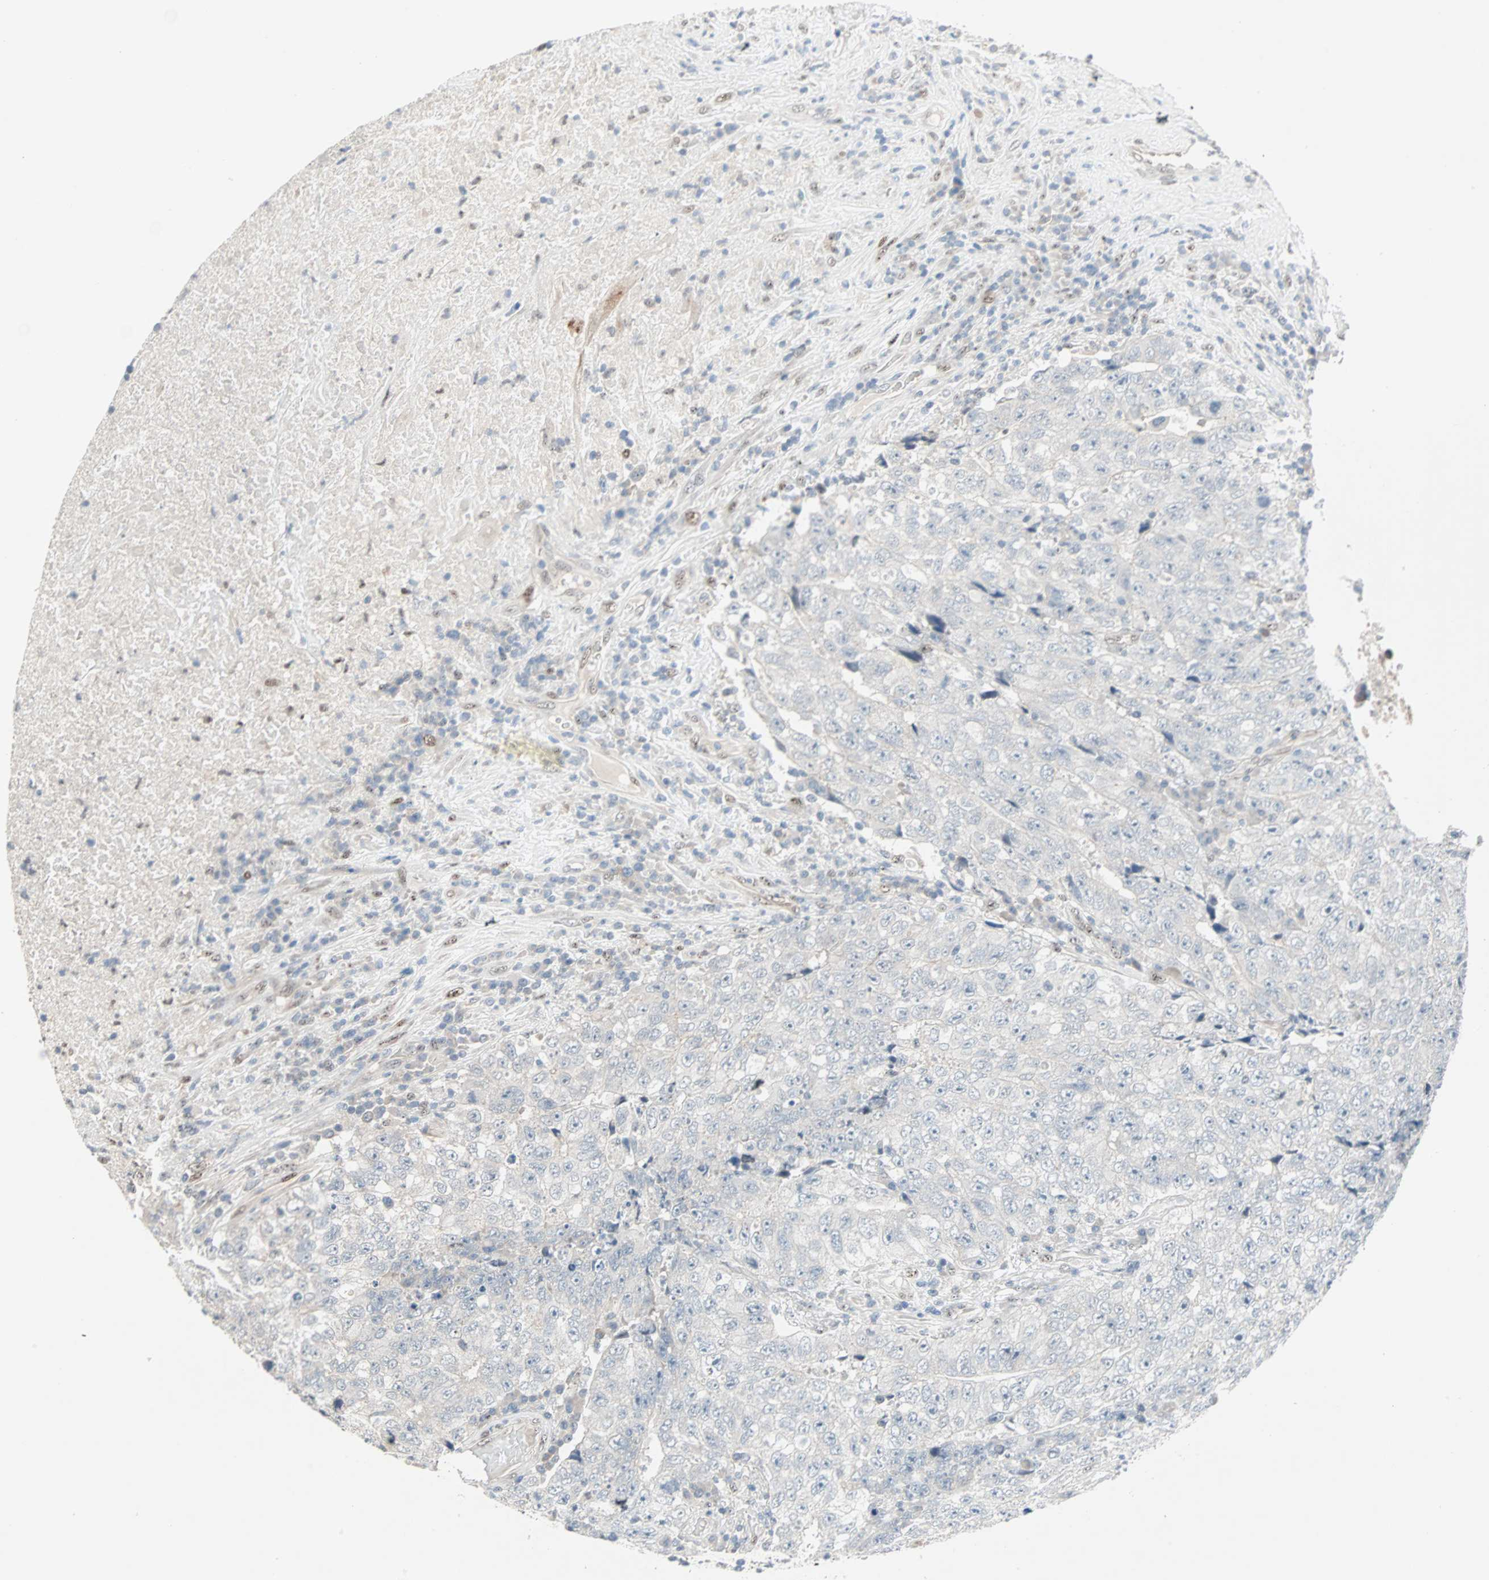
{"staining": {"intensity": "negative", "quantity": "none", "location": "none"}, "tissue": "testis cancer", "cell_type": "Tumor cells", "image_type": "cancer", "snomed": [{"axis": "morphology", "description": "Necrosis, NOS"}, {"axis": "morphology", "description": "Carcinoma, Embryonal, NOS"}, {"axis": "topography", "description": "Testis"}], "caption": "Testis cancer stained for a protein using immunohistochemistry exhibits no expression tumor cells.", "gene": "CAND2", "patient": {"sex": "male", "age": 19}}